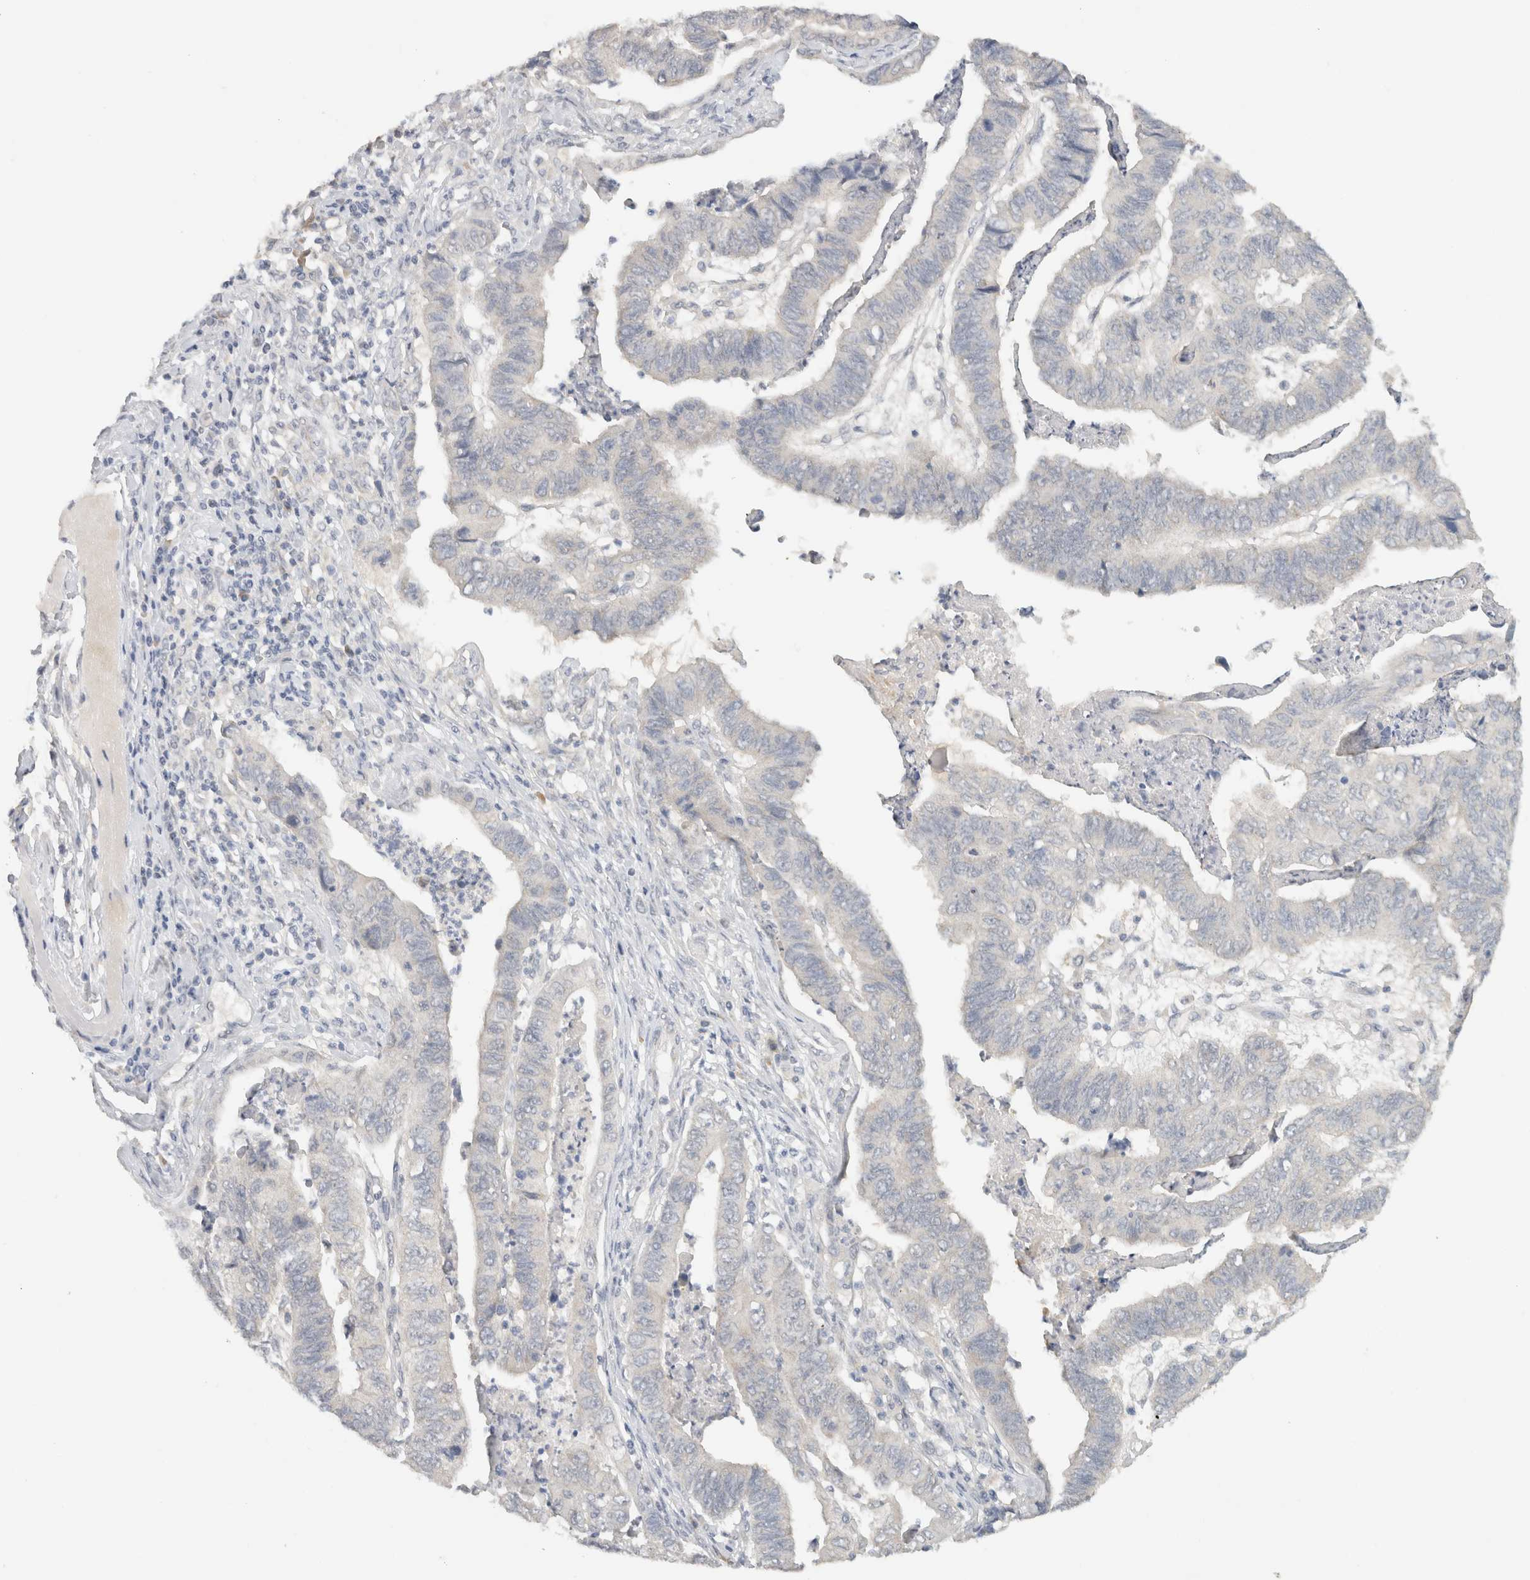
{"staining": {"intensity": "negative", "quantity": "none", "location": "none"}, "tissue": "stomach cancer", "cell_type": "Tumor cells", "image_type": "cancer", "snomed": [{"axis": "morphology", "description": "Adenocarcinoma, NOS"}, {"axis": "topography", "description": "Stomach, lower"}], "caption": "DAB (3,3'-diaminobenzidine) immunohistochemical staining of stomach adenocarcinoma displays no significant staining in tumor cells.", "gene": "CHRM4", "patient": {"sex": "male", "age": 77}}